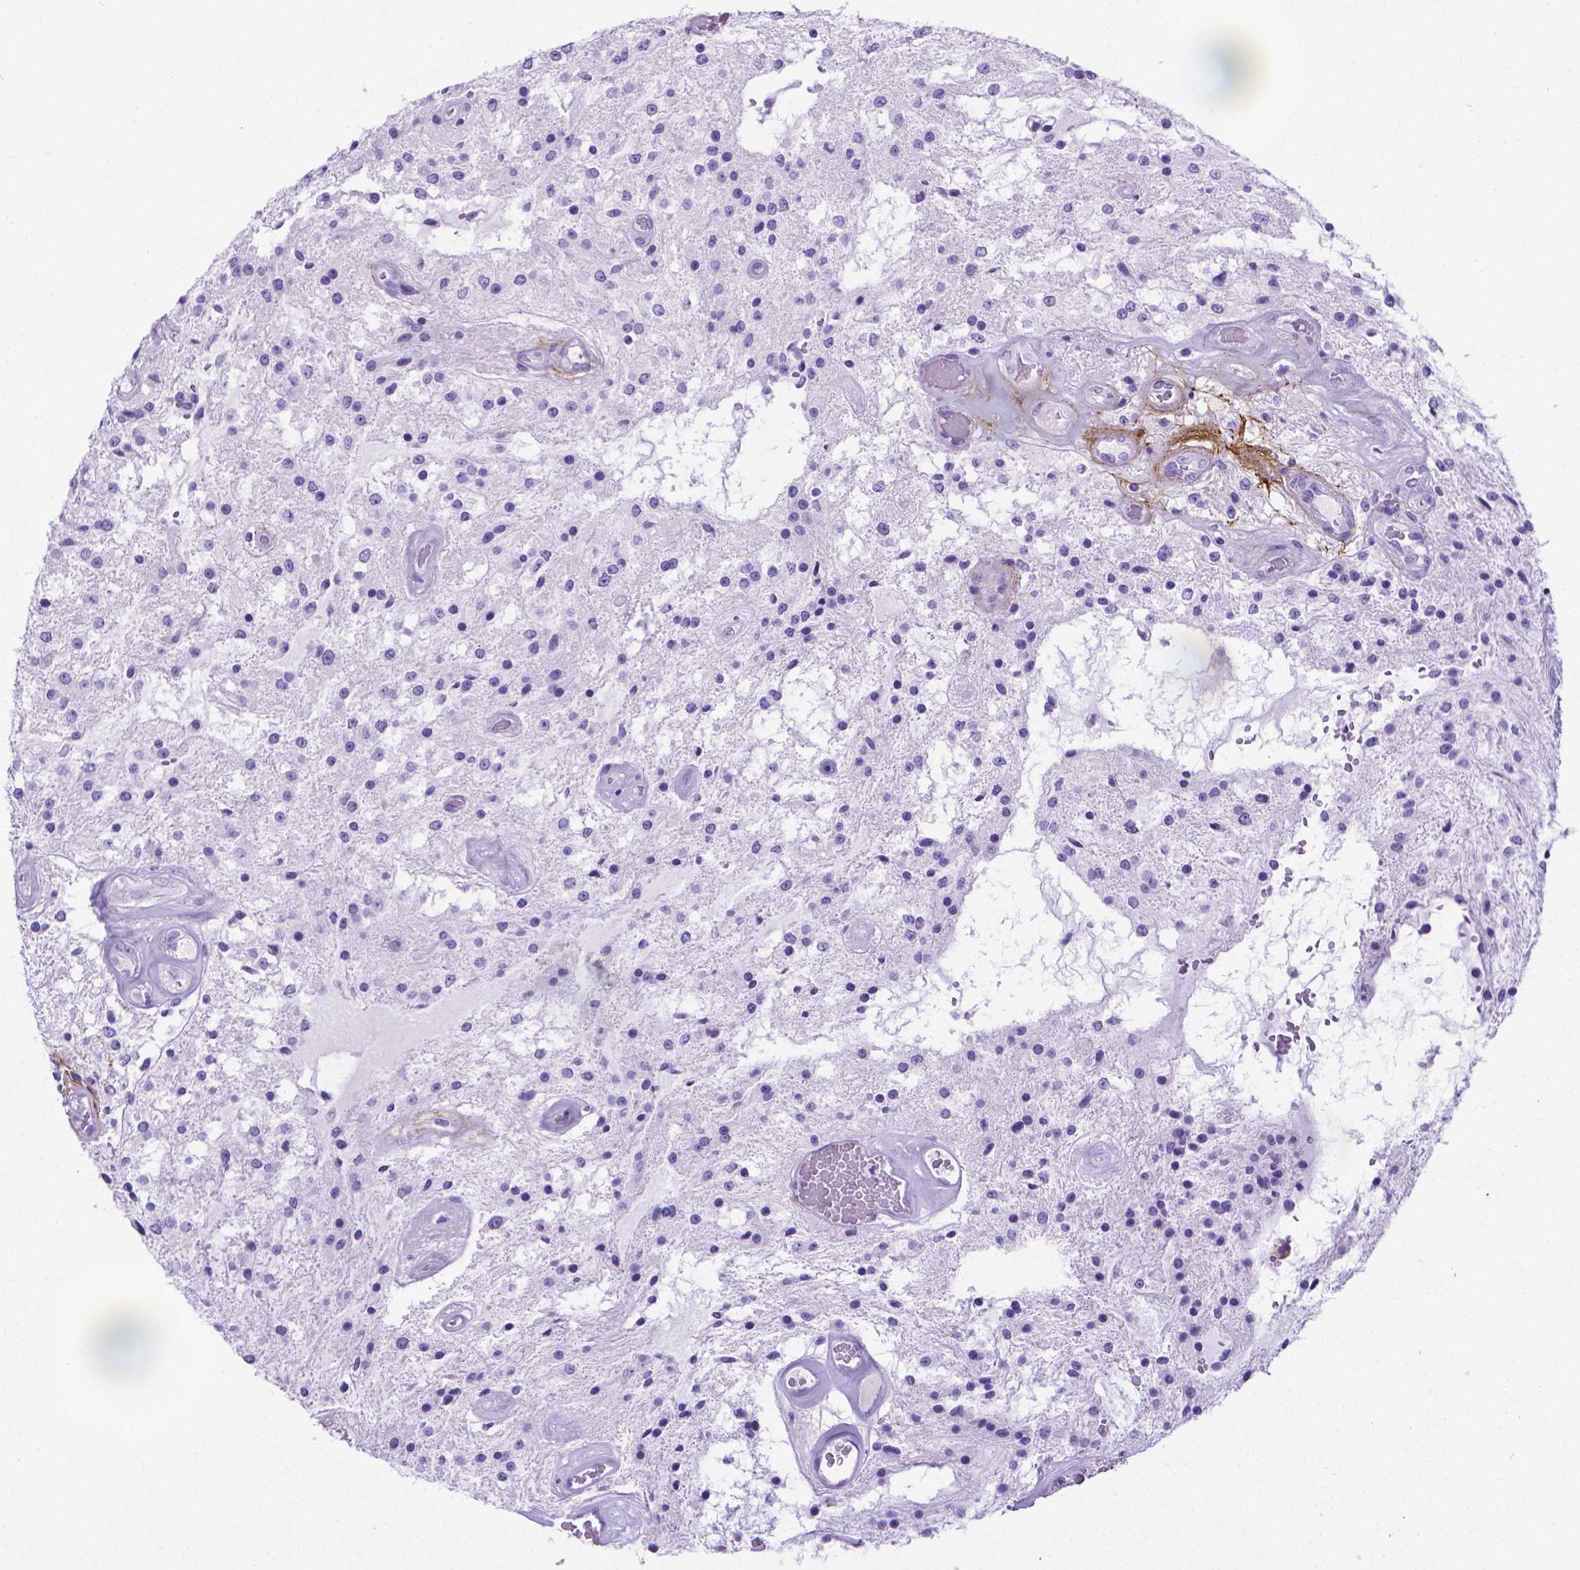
{"staining": {"intensity": "negative", "quantity": "none", "location": "none"}, "tissue": "glioma", "cell_type": "Tumor cells", "image_type": "cancer", "snomed": [{"axis": "morphology", "description": "Glioma, malignant, Low grade"}, {"axis": "topography", "description": "Cerebellum"}], "caption": "Immunohistochemistry (IHC) micrograph of neoplastic tissue: glioma stained with DAB (3,3'-diaminobenzidine) exhibits no significant protein positivity in tumor cells.", "gene": "MFAP2", "patient": {"sex": "female", "age": 14}}